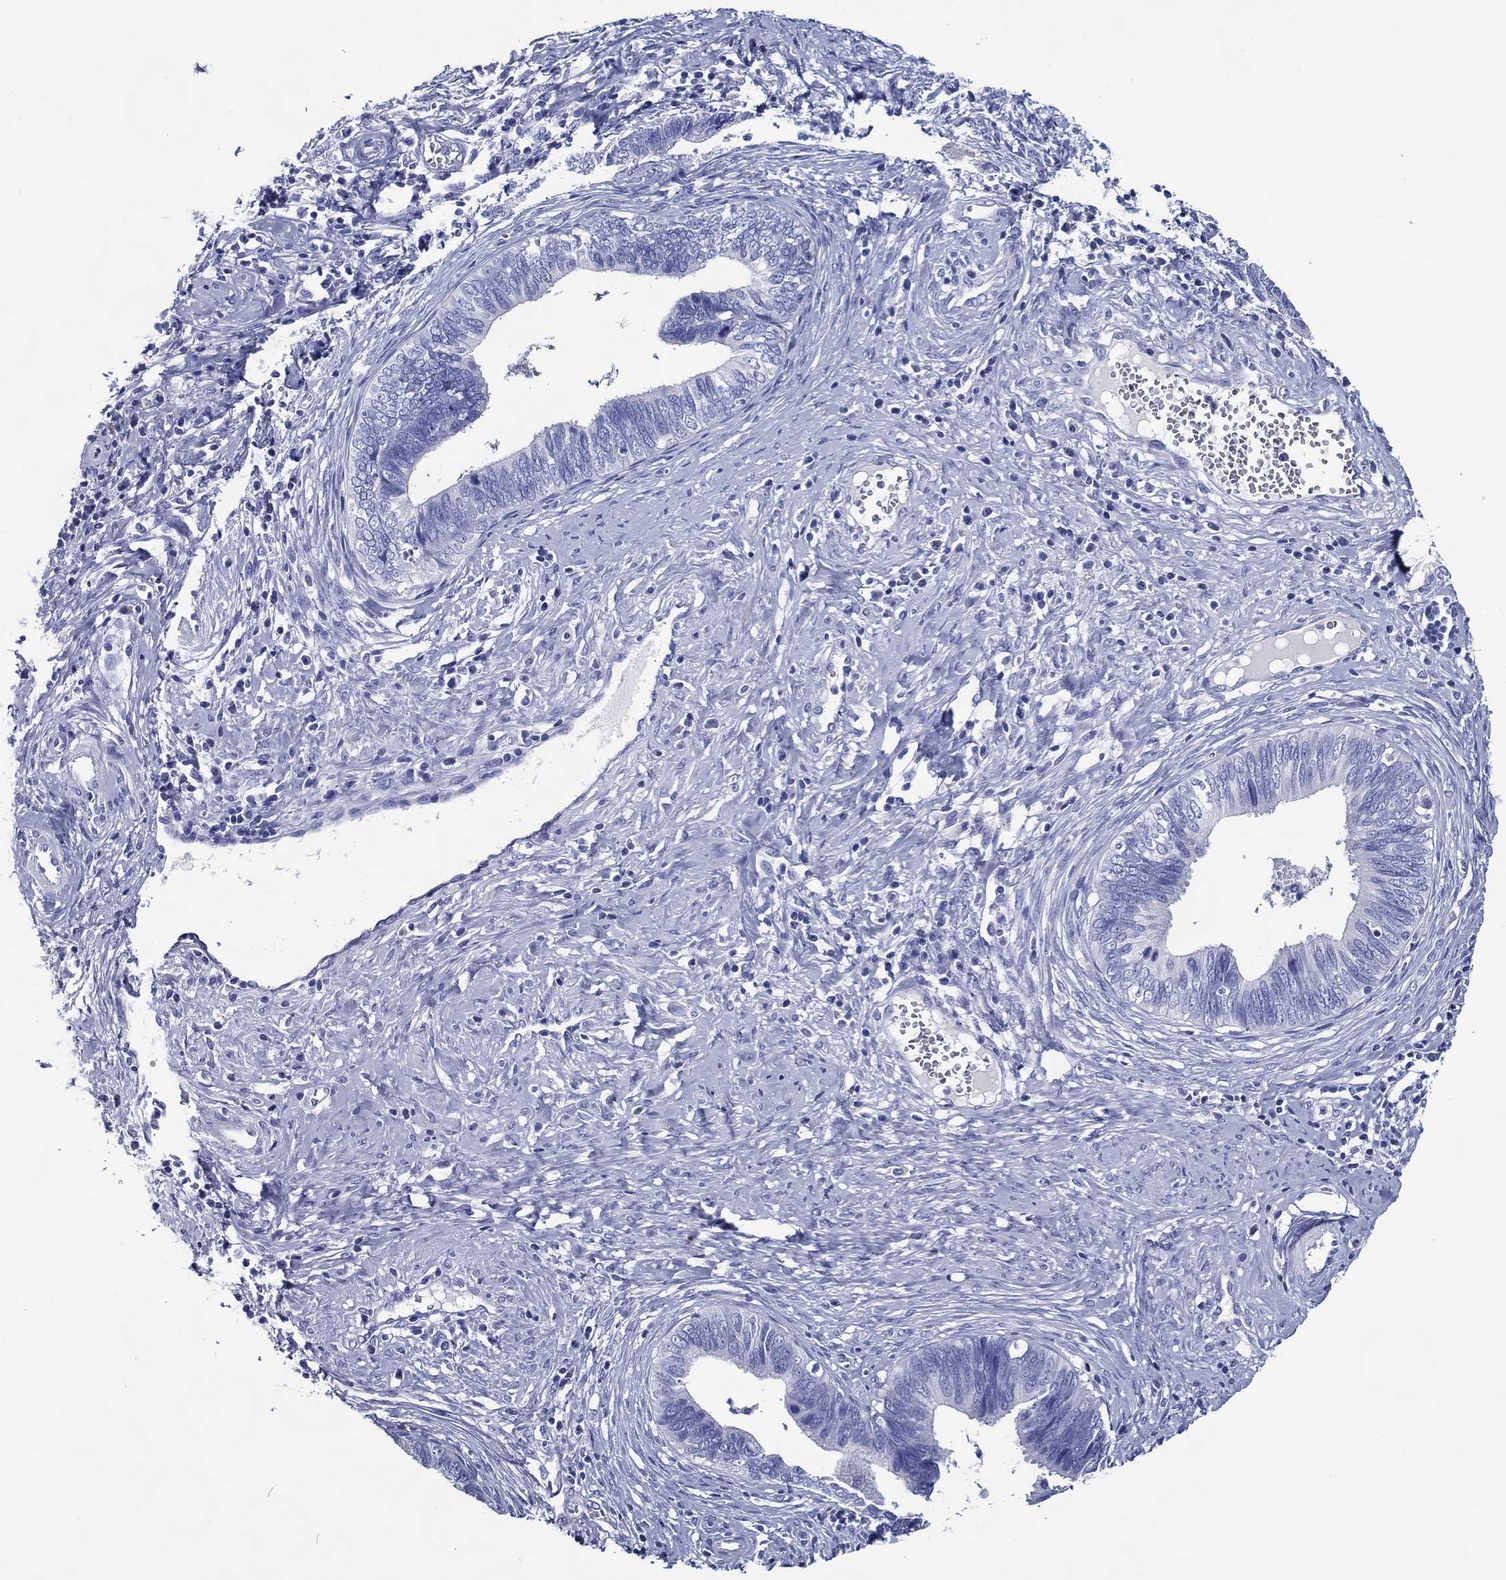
{"staining": {"intensity": "negative", "quantity": "none", "location": "none"}, "tissue": "cervical cancer", "cell_type": "Tumor cells", "image_type": "cancer", "snomed": [{"axis": "morphology", "description": "Adenocarcinoma, NOS"}, {"axis": "topography", "description": "Cervix"}], "caption": "There is no significant expression in tumor cells of adenocarcinoma (cervical). The staining was performed using DAB (3,3'-diaminobenzidine) to visualize the protein expression in brown, while the nuclei were stained in blue with hematoxylin (Magnification: 20x).", "gene": "ACE2", "patient": {"sex": "female", "age": 42}}